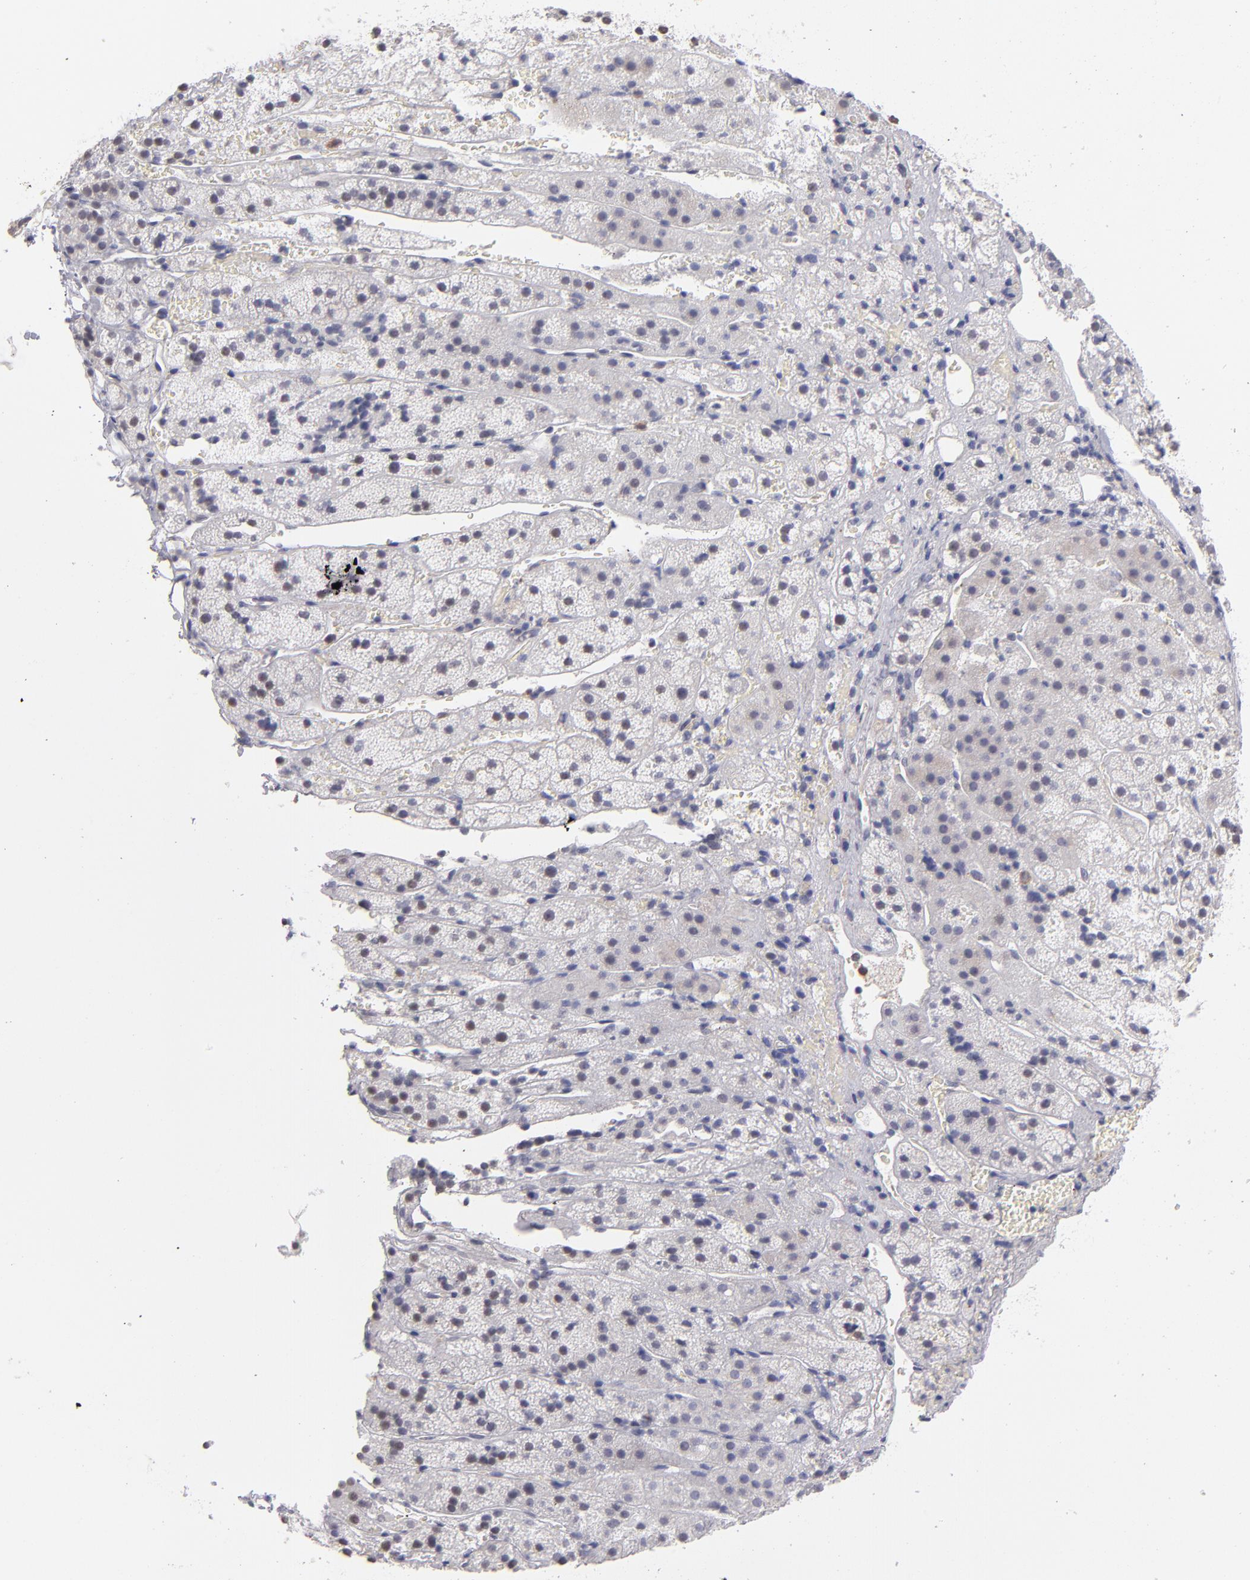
{"staining": {"intensity": "moderate", "quantity": "<25%", "location": "nuclear"}, "tissue": "adrenal gland", "cell_type": "Glandular cells", "image_type": "normal", "snomed": [{"axis": "morphology", "description": "Normal tissue, NOS"}, {"axis": "topography", "description": "Adrenal gland"}], "caption": "Immunohistochemistry (IHC) micrograph of normal human adrenal gland stained for a protein (brown), which reveals low levels of moderate nuclear positivity in approximately <25% of glandular cells.", "gene": "MGAM", "patient": {"sex": "female", "age": 44}}